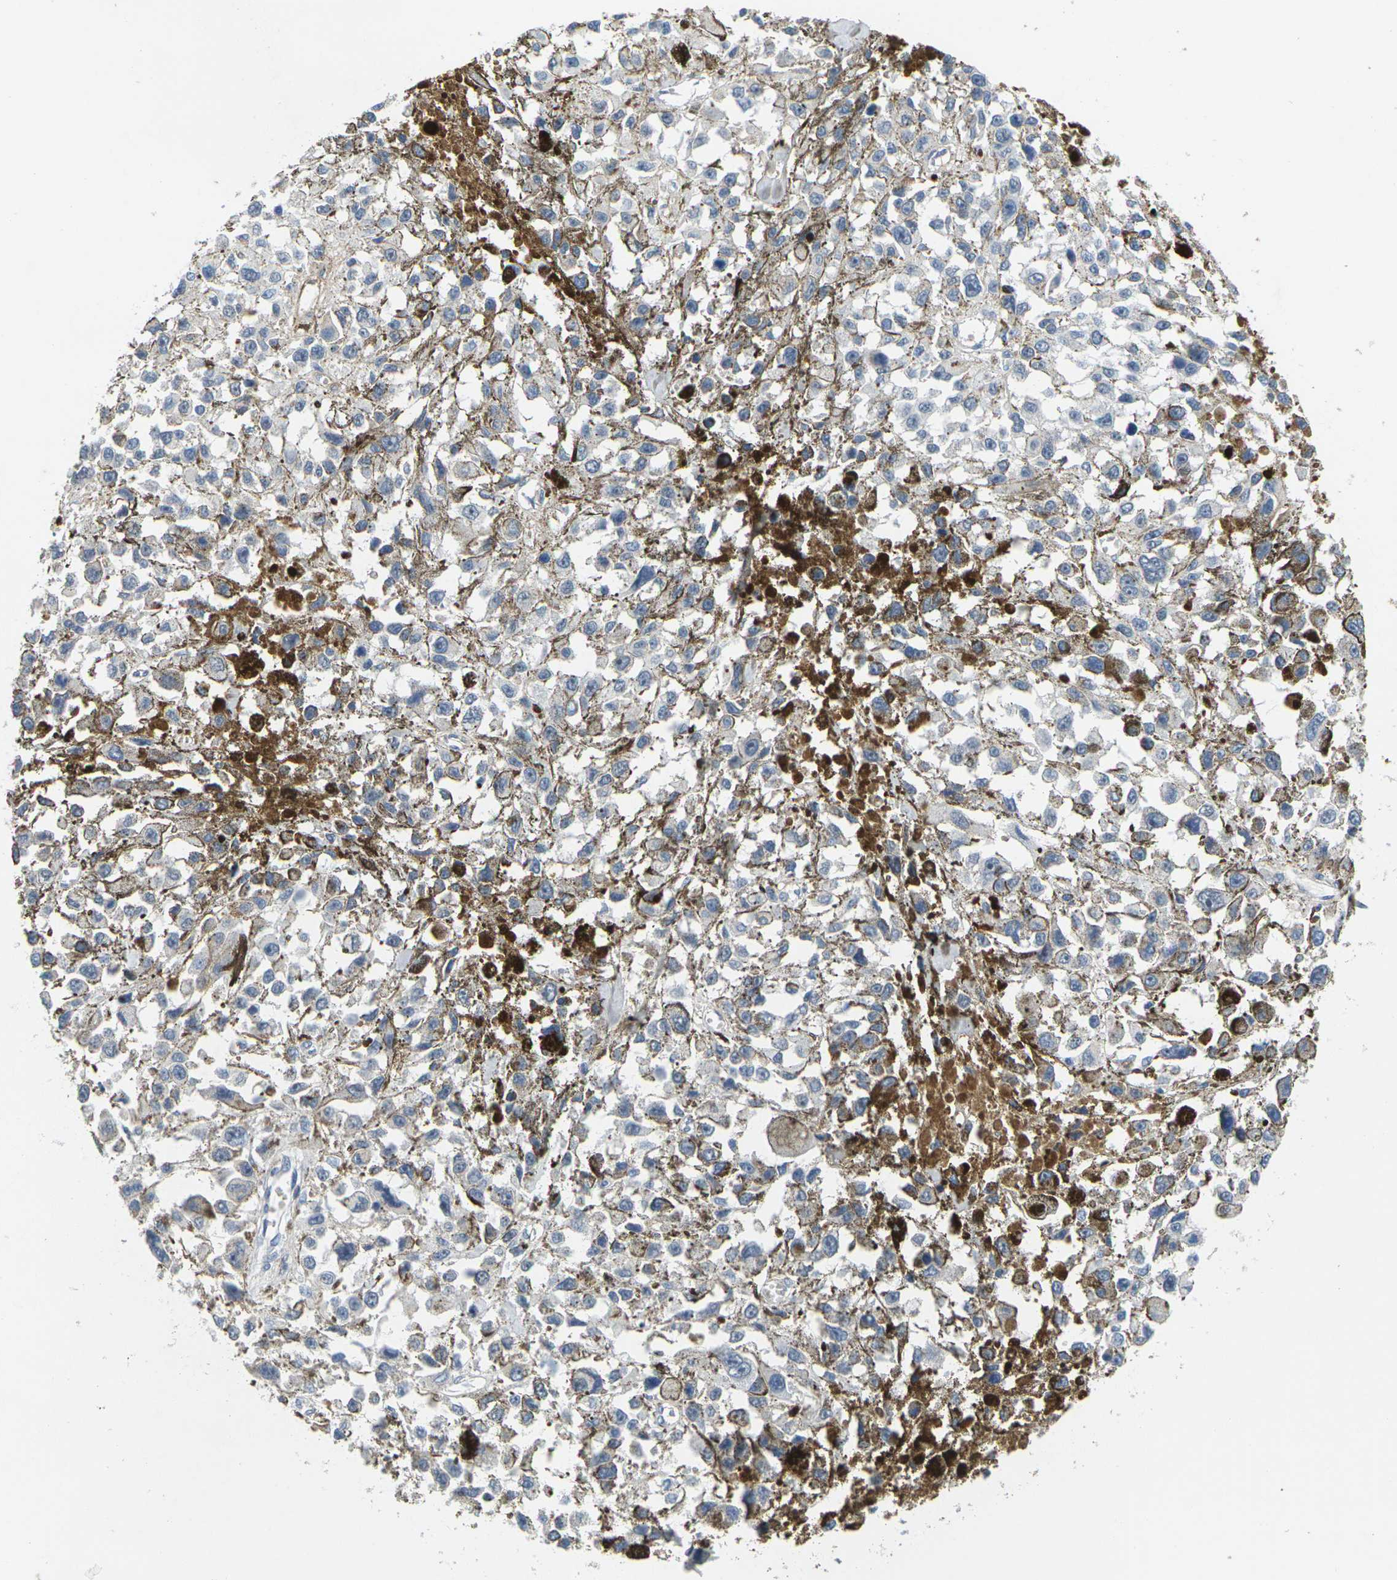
{"staining": {"intensity": "negative", "quantity": "none", "location": "none"}, "tissue": "melanoma", "cell_type": "Tumor cells", "image_type": "cancer", "snomed": [{"axis": "morphology", "description": "Malignant melanoma, Metastatic site"}, {"axis": "topography", "description": "Lymph node"}], "caption": "A photomicrograph of melanoma stained for a protein displays no brown staining in tumor cells. The staining was performed using DAB (3,3'-diaminobenzidine) to visualize the protein expression in brown, while the nuclei were stained in blue with hematoxylin (Magnification: 20x).", "gene": "C1QC", "patient": {"sex": "male", "age": 59}}